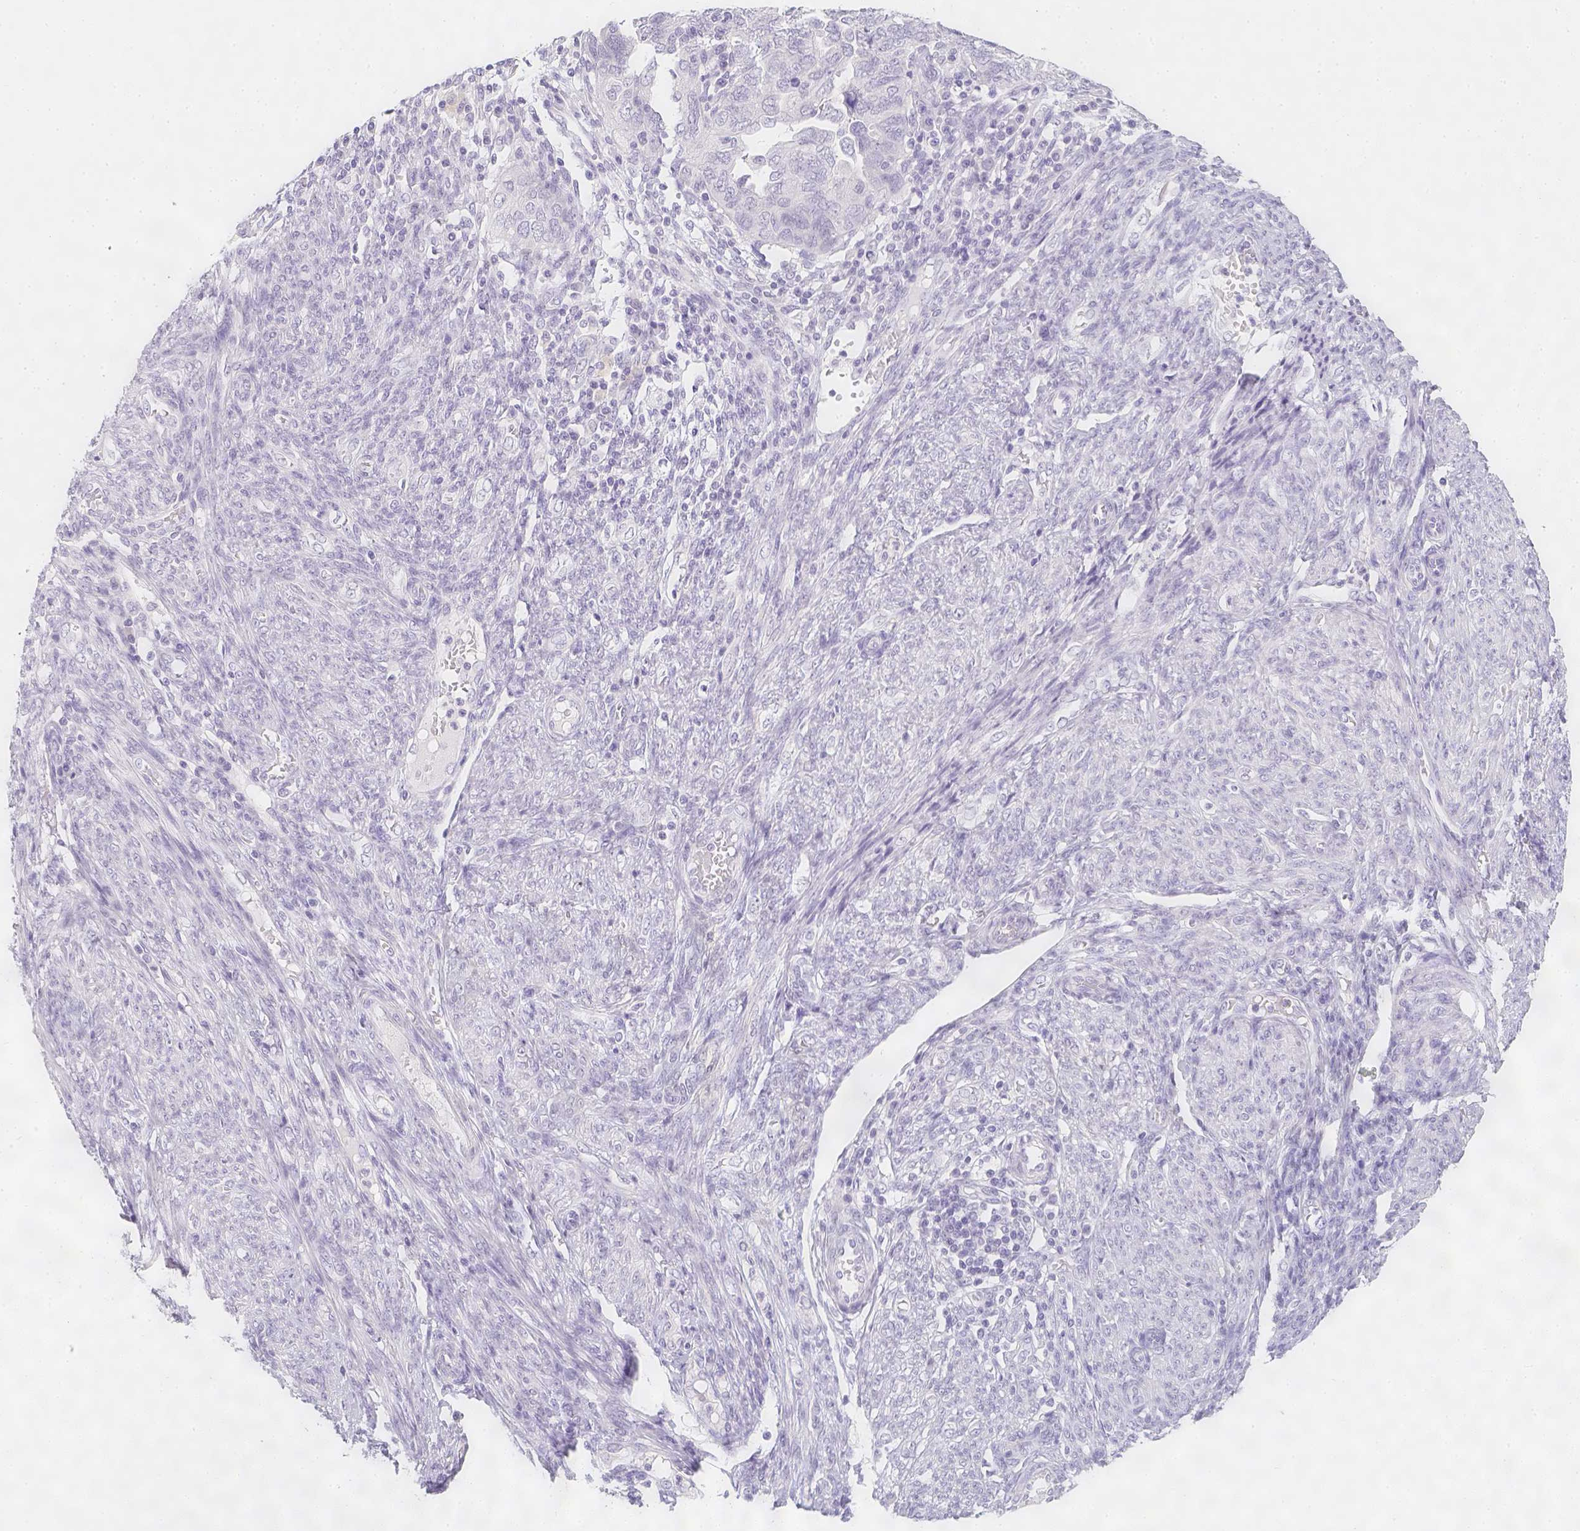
{"staining": {"intensity": "negative", "quantity": "none", "location": "none"}, "tissue": "endometrial cancer", "cell_type": "Tumor cells", "image_type": "cancer", "snomed": [{"axis": "morphology", "description": "Adenocarcinoma, NOS"}, {"axis": "topography", "description": "Endometrium"}], "caption": "This image is of endometrial cancer stained with immunohistochemistry to label a protein in brown with the nuclei are counter-stained blue. There is no staining in tumor cells.", "gene": "SLC18A1", "patient": {"sex": "female", "age": 79}}